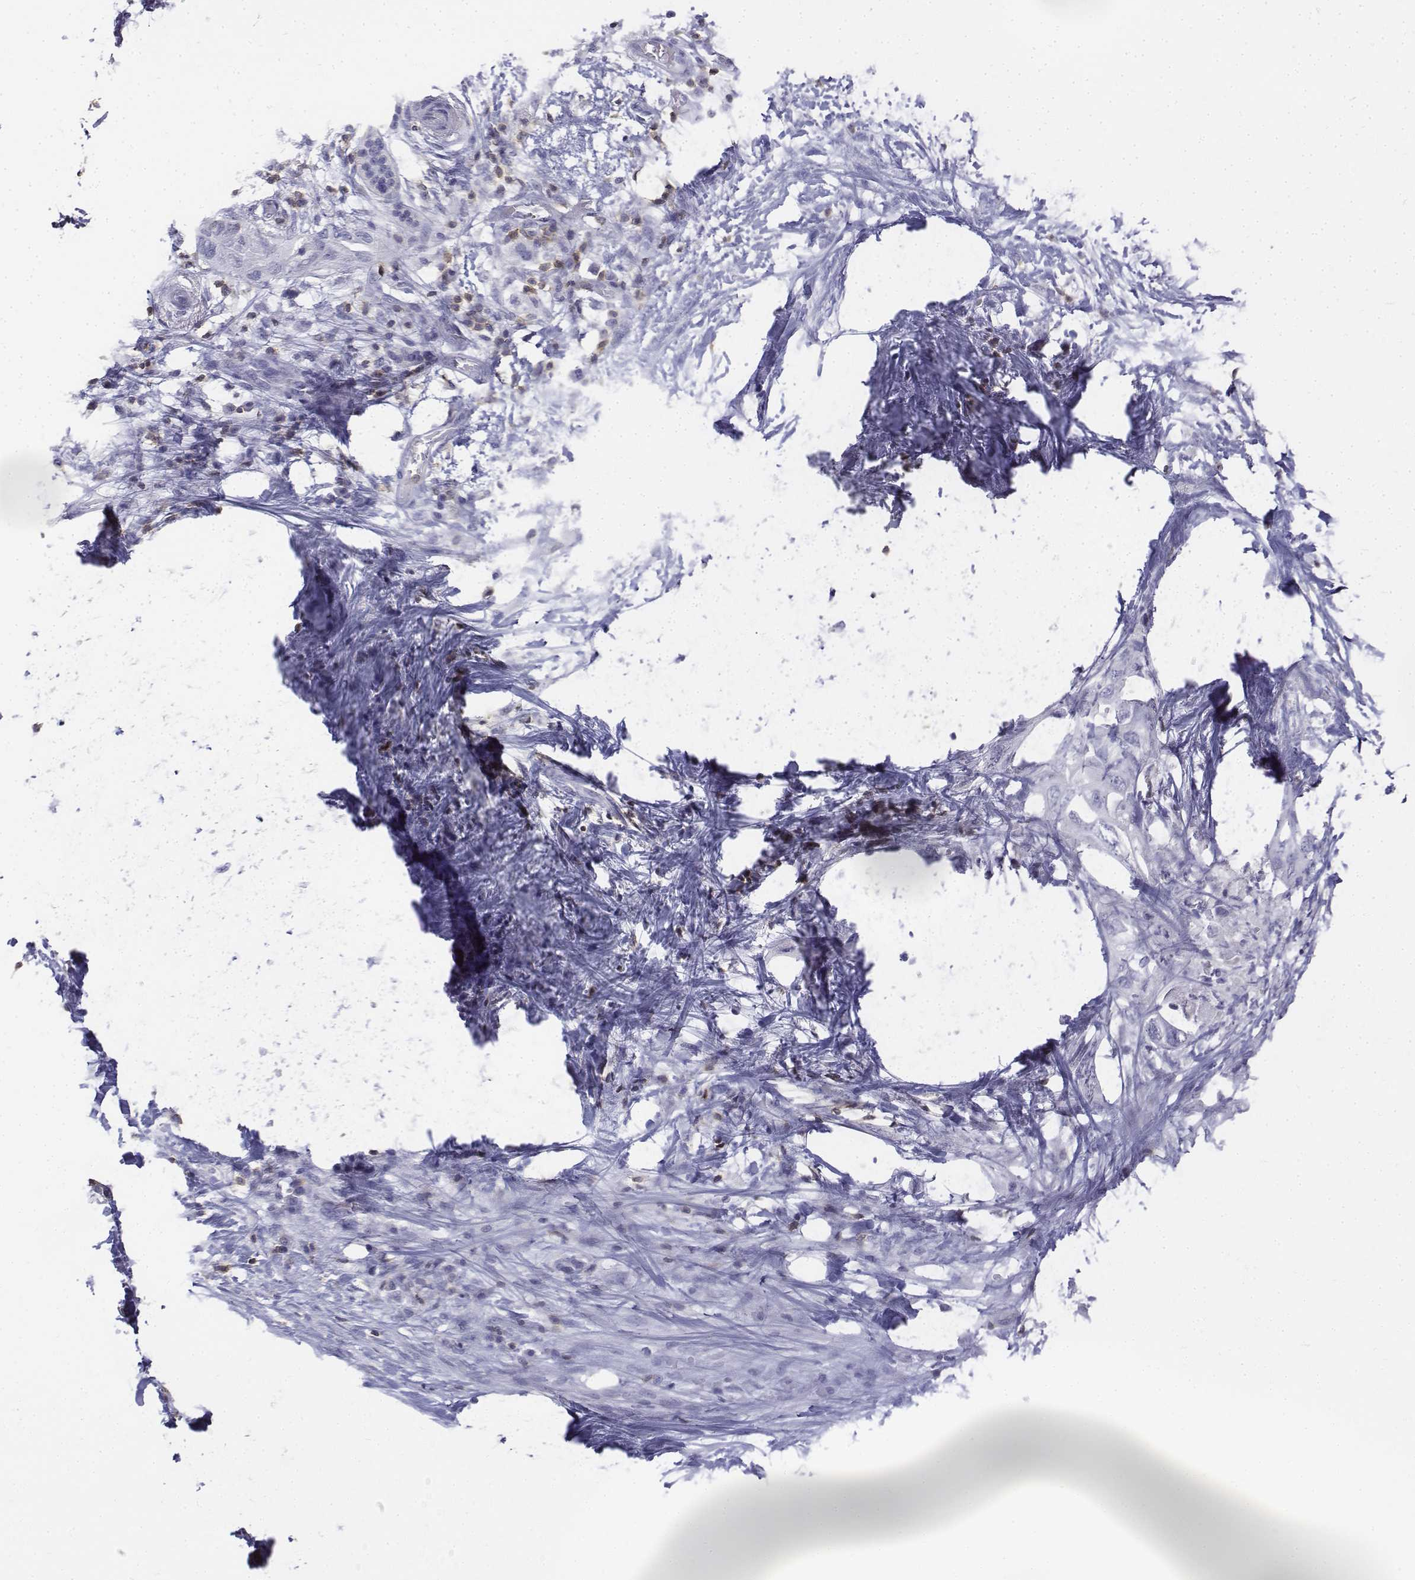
{"staining": {"intensity": "negative", "quantity": "none", "location": "none"}, "tissue": "pancreatic cancer", "cell_type": "Tumor cells", "image_type": "cancer", "snomed": [{"axis": "morphology", "description": "Adenocarcinoma, NOS"}, {"axis": "topography", "description": "Pancreas"}], "caption": "This is an immunohistochemistry image of pancreatic adenocarcinoma. There is no positivity in tumor cells.", "gene": "CD3E", "patient": {"sex": "female", "age": 72}}